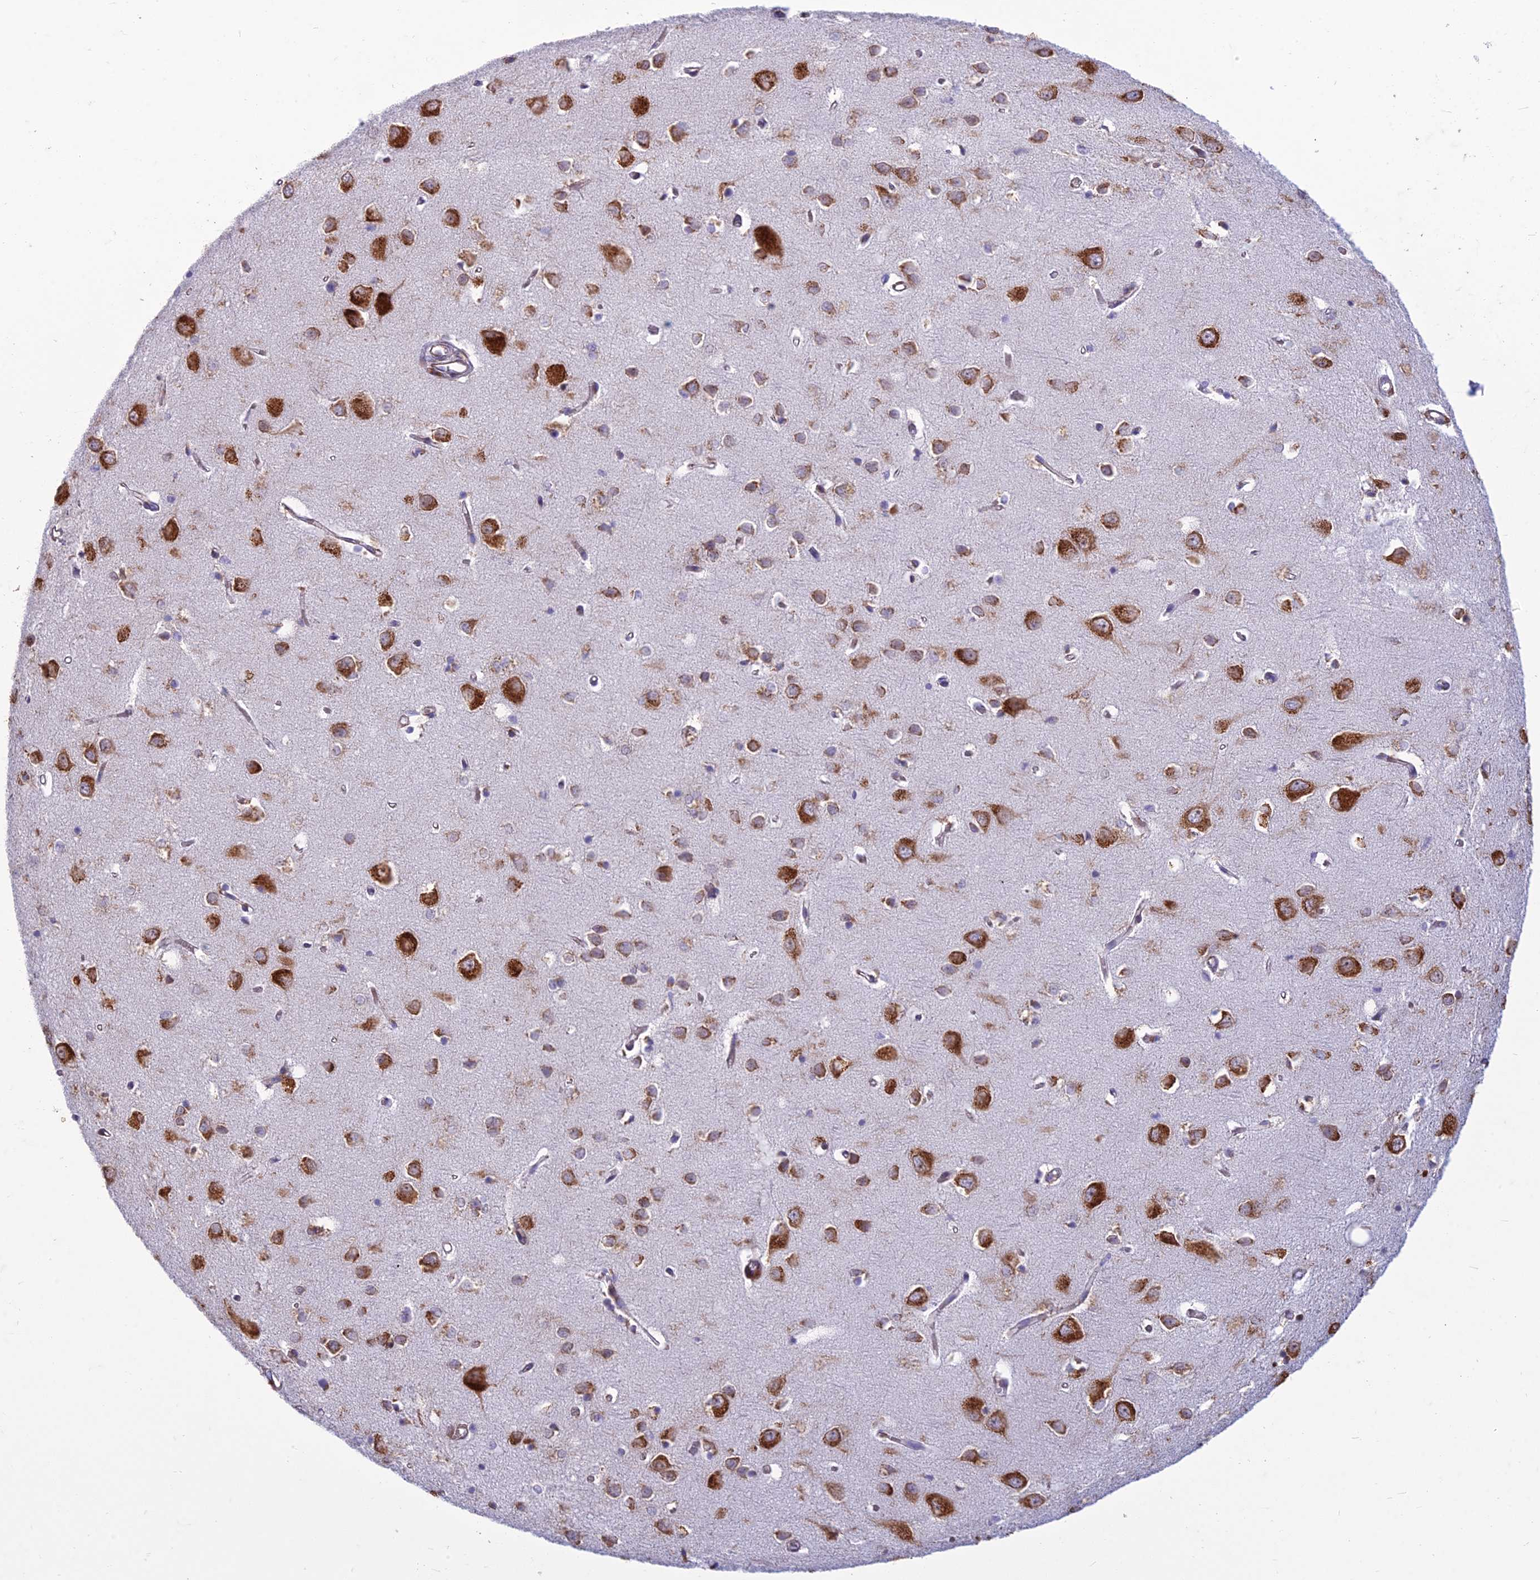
{"staining": {"intensity": "negative", "quantity": "none", "location": "none"}, "tissue": "cerebral cortex", "cell_type": "Endothelial cells", "image_type": "normal", "snomed": [{"axis": "morphology", "description": "Normal tissue, NOS"}, {"axis": "topography", "description": "Cerebral cortex"}], "caption": "Histopathology image shows no protein positivity in endothelial cells of unremarkable cerebral cortex. (DAB (3,3'-diaminobenzidine) immunohistochemistry with hematoxylin counter stain).", "gene": "RPL17", "patient": {"sex": "female", "age": 64}}